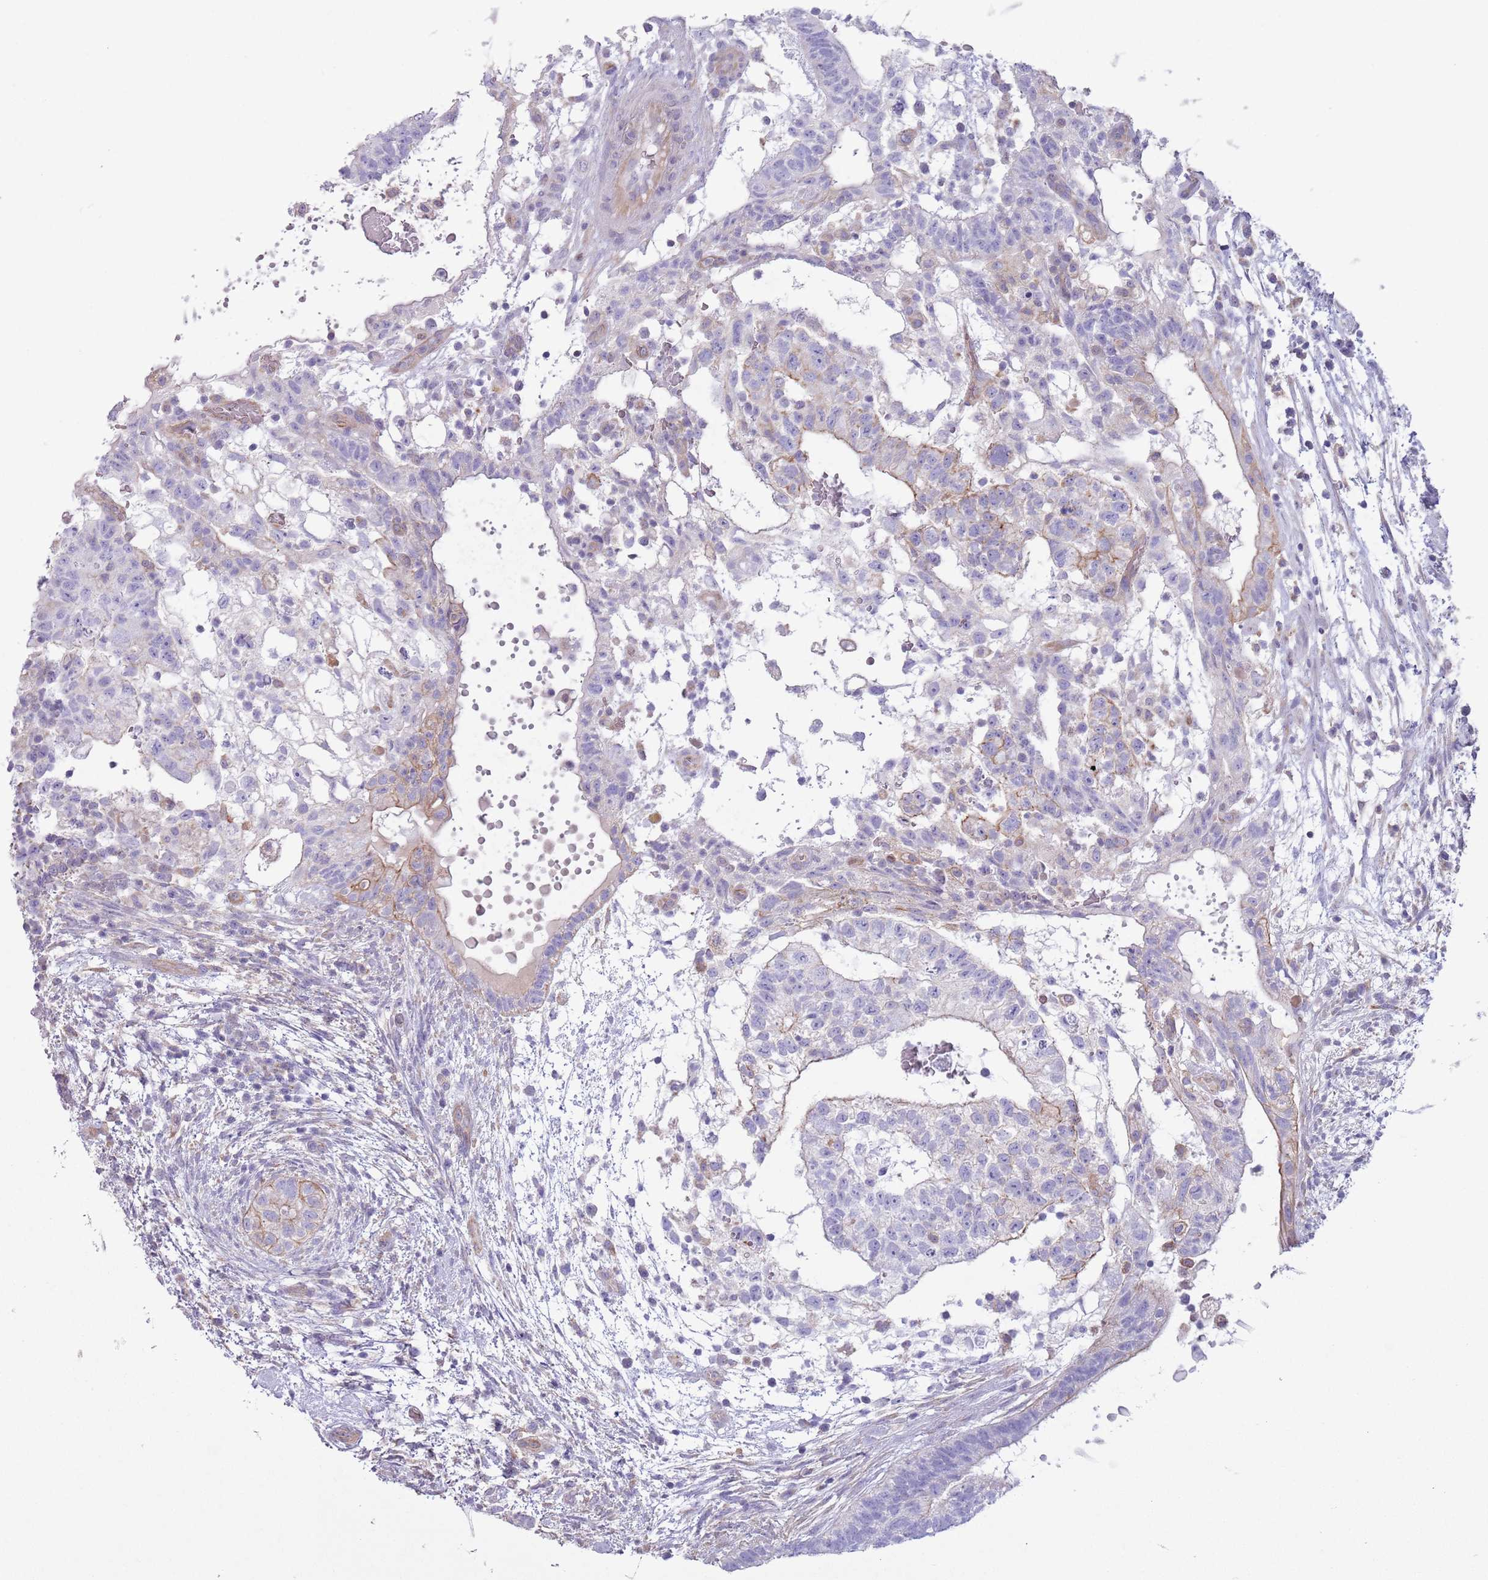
{"staining": {"intensity": "moderate", "quantity": "<25%", "location": "cytoplasmic/membranous"}, "tissue": "testis cancer", "cell_type": "Tumor cells", "image_type": "cancer", "snomed": [{"axis": "morphology", "description": "Normal tissue, NOS"}, {"axis": "morphology", "description": "Carcinoma, Embryonal, NOS"}, {"axis": "topography", "description": "Testis"}], "caption": "A high-resolution photomicrograph shows IHC staining of testis cancer (embryonal carcinoma), which reveals moderate cytoplasmic/membranous staining in about <25% of tumor cells.", "gene": "RBP3", "patient": {"sex": "male", "age": 32}}